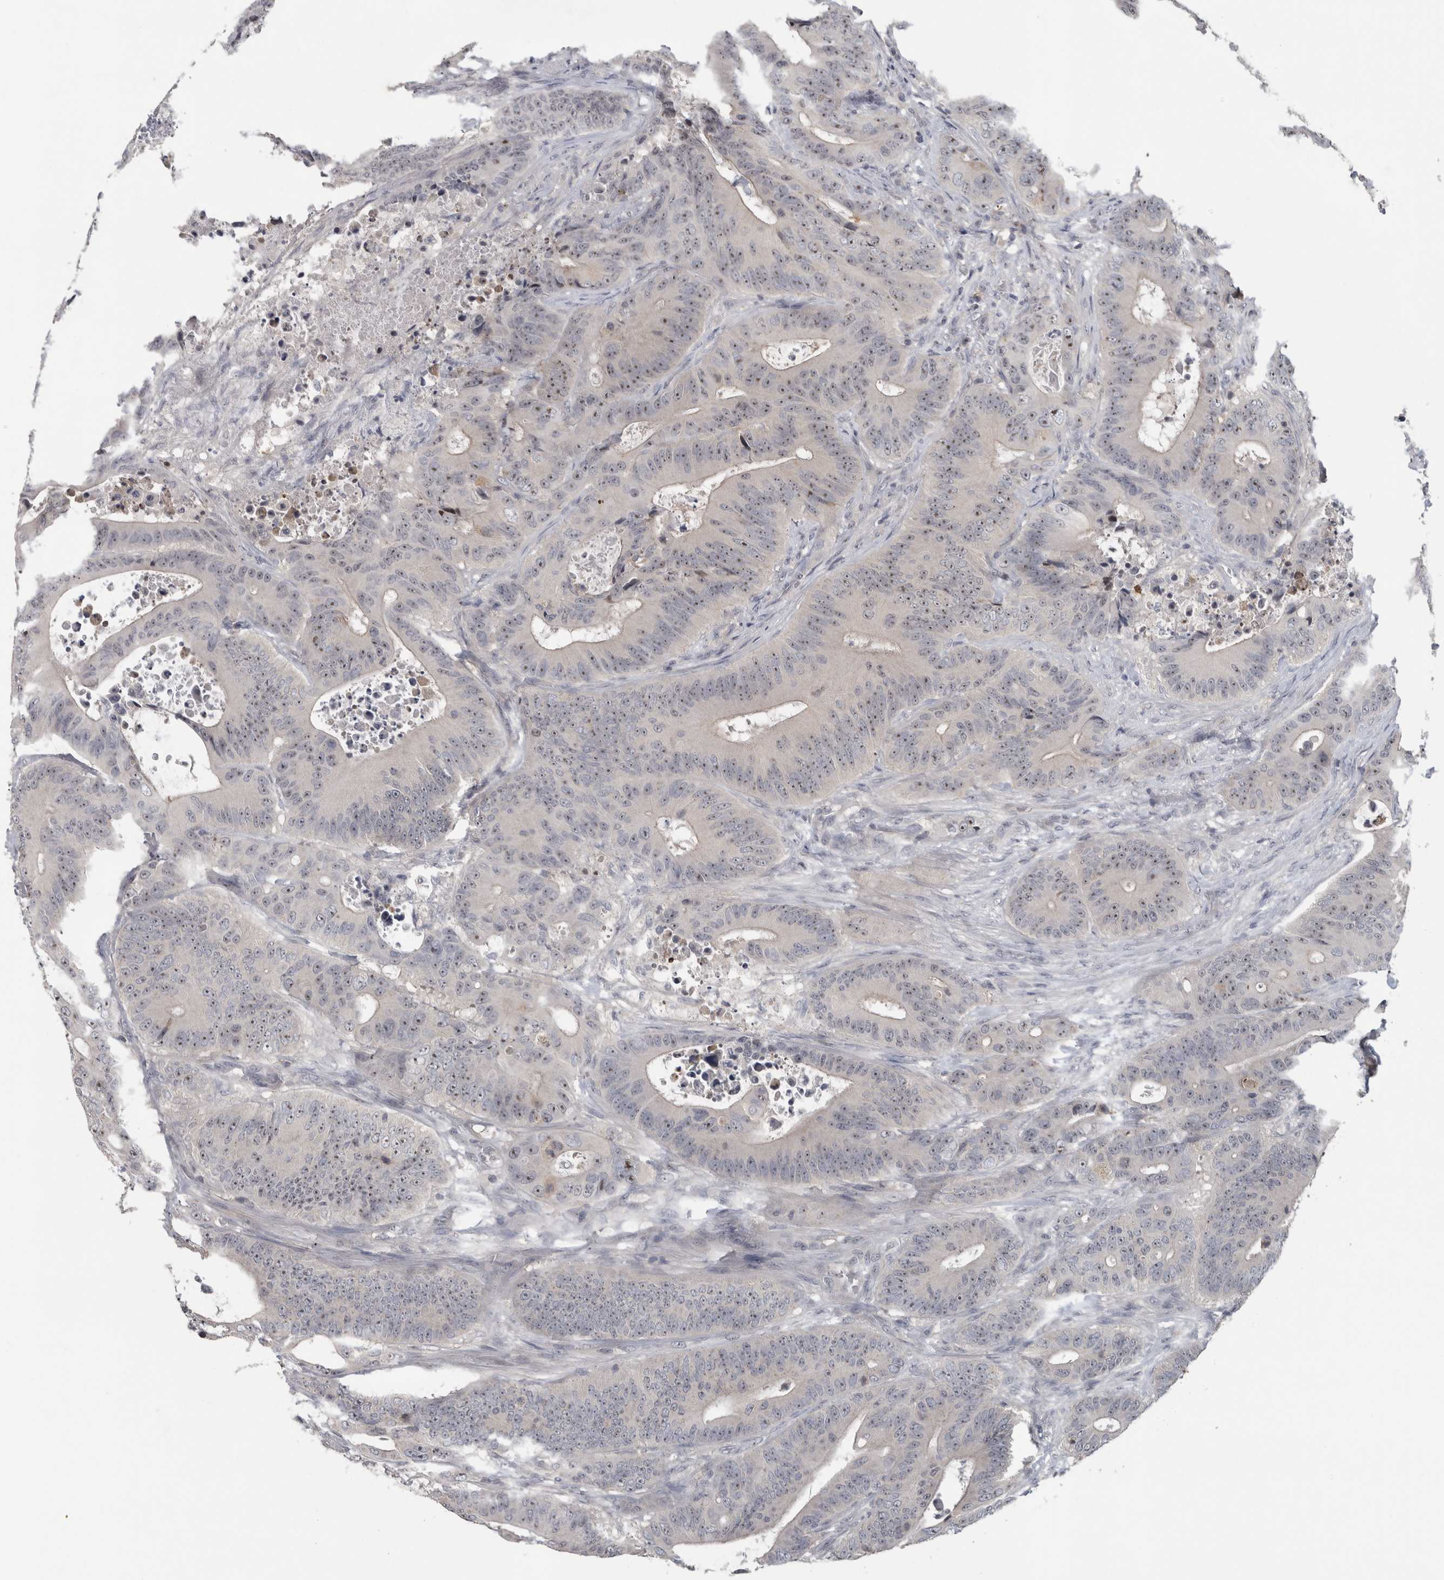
{"staining": {"intensity": "moderate", "quantity": ">75%", "location": "nuclear"}, "tissue": "colorectal cancer", "cell_type": "Tumor cells", "image_type": "cancer", "snomed": [{"axis": "morphology", "description": "Adenocarcinoma, NOS"}, {"axis": "topography", "description": "Colon"}], "caption": "Moderate nuclear positivity is seen in about >75% of tumor cells in colorectal cancer. (DAB = brown stain, brightfield microscopy at high magnification).", "gene": "RBM28", "patient": {"sex": "male", "age": 83}}